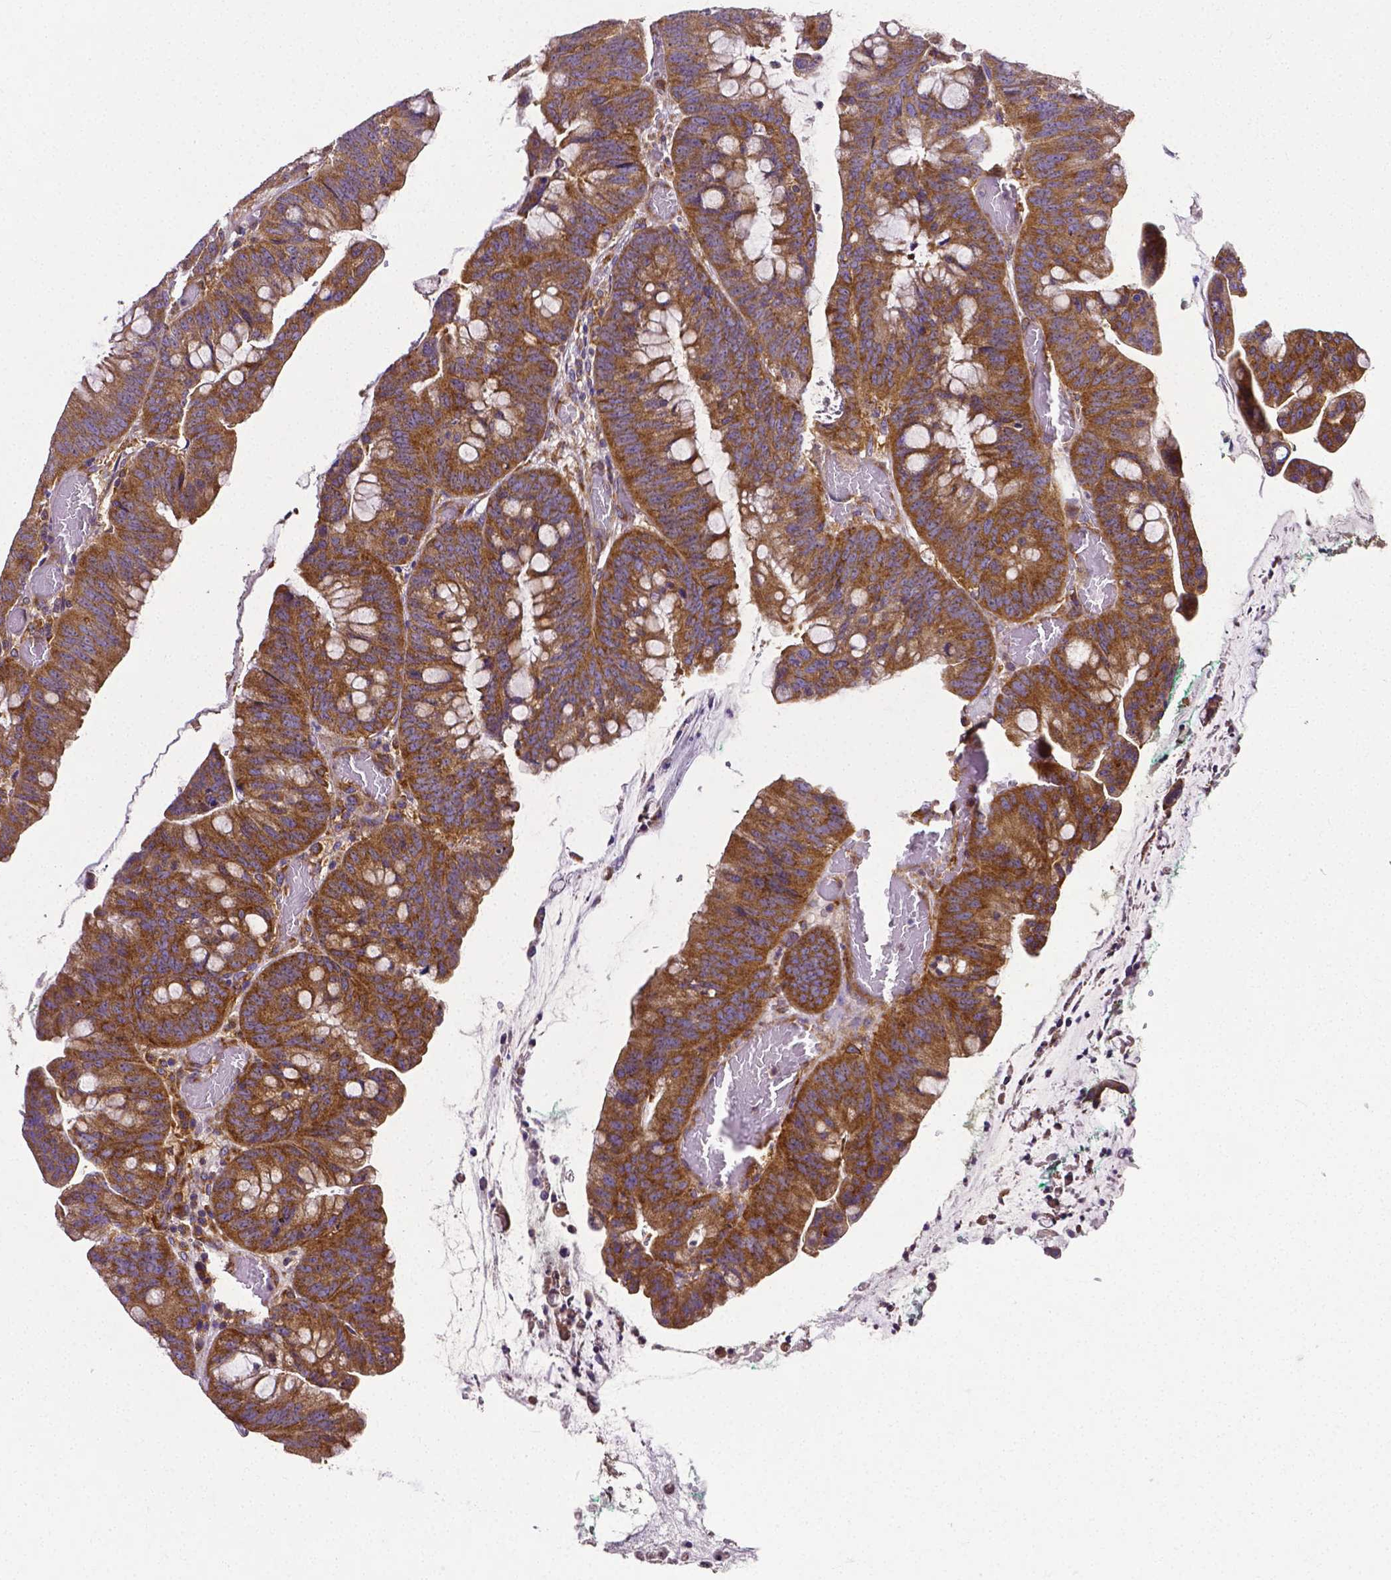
{"staining": {"intensity": "strong", "quantity": ">75%", "location": "cytoplasmic/membranous"}, "tissue": "colorectal cancer", "cell_type": "Tumor cells", "image_type": "cancer", "snomed": [{"axis": "morphology", "description": "Adenocarcinoma, NOS"}, {"axis": "topography", "description": "Colon"}], "caption": "Adenocarcinoma (colorectal) stained with IHC displays strong cytoplasmic/membranous positivity in about >75% of tumor cells.", "gene": "DICER1", "patient": {"sex": "male", "age": 62}}